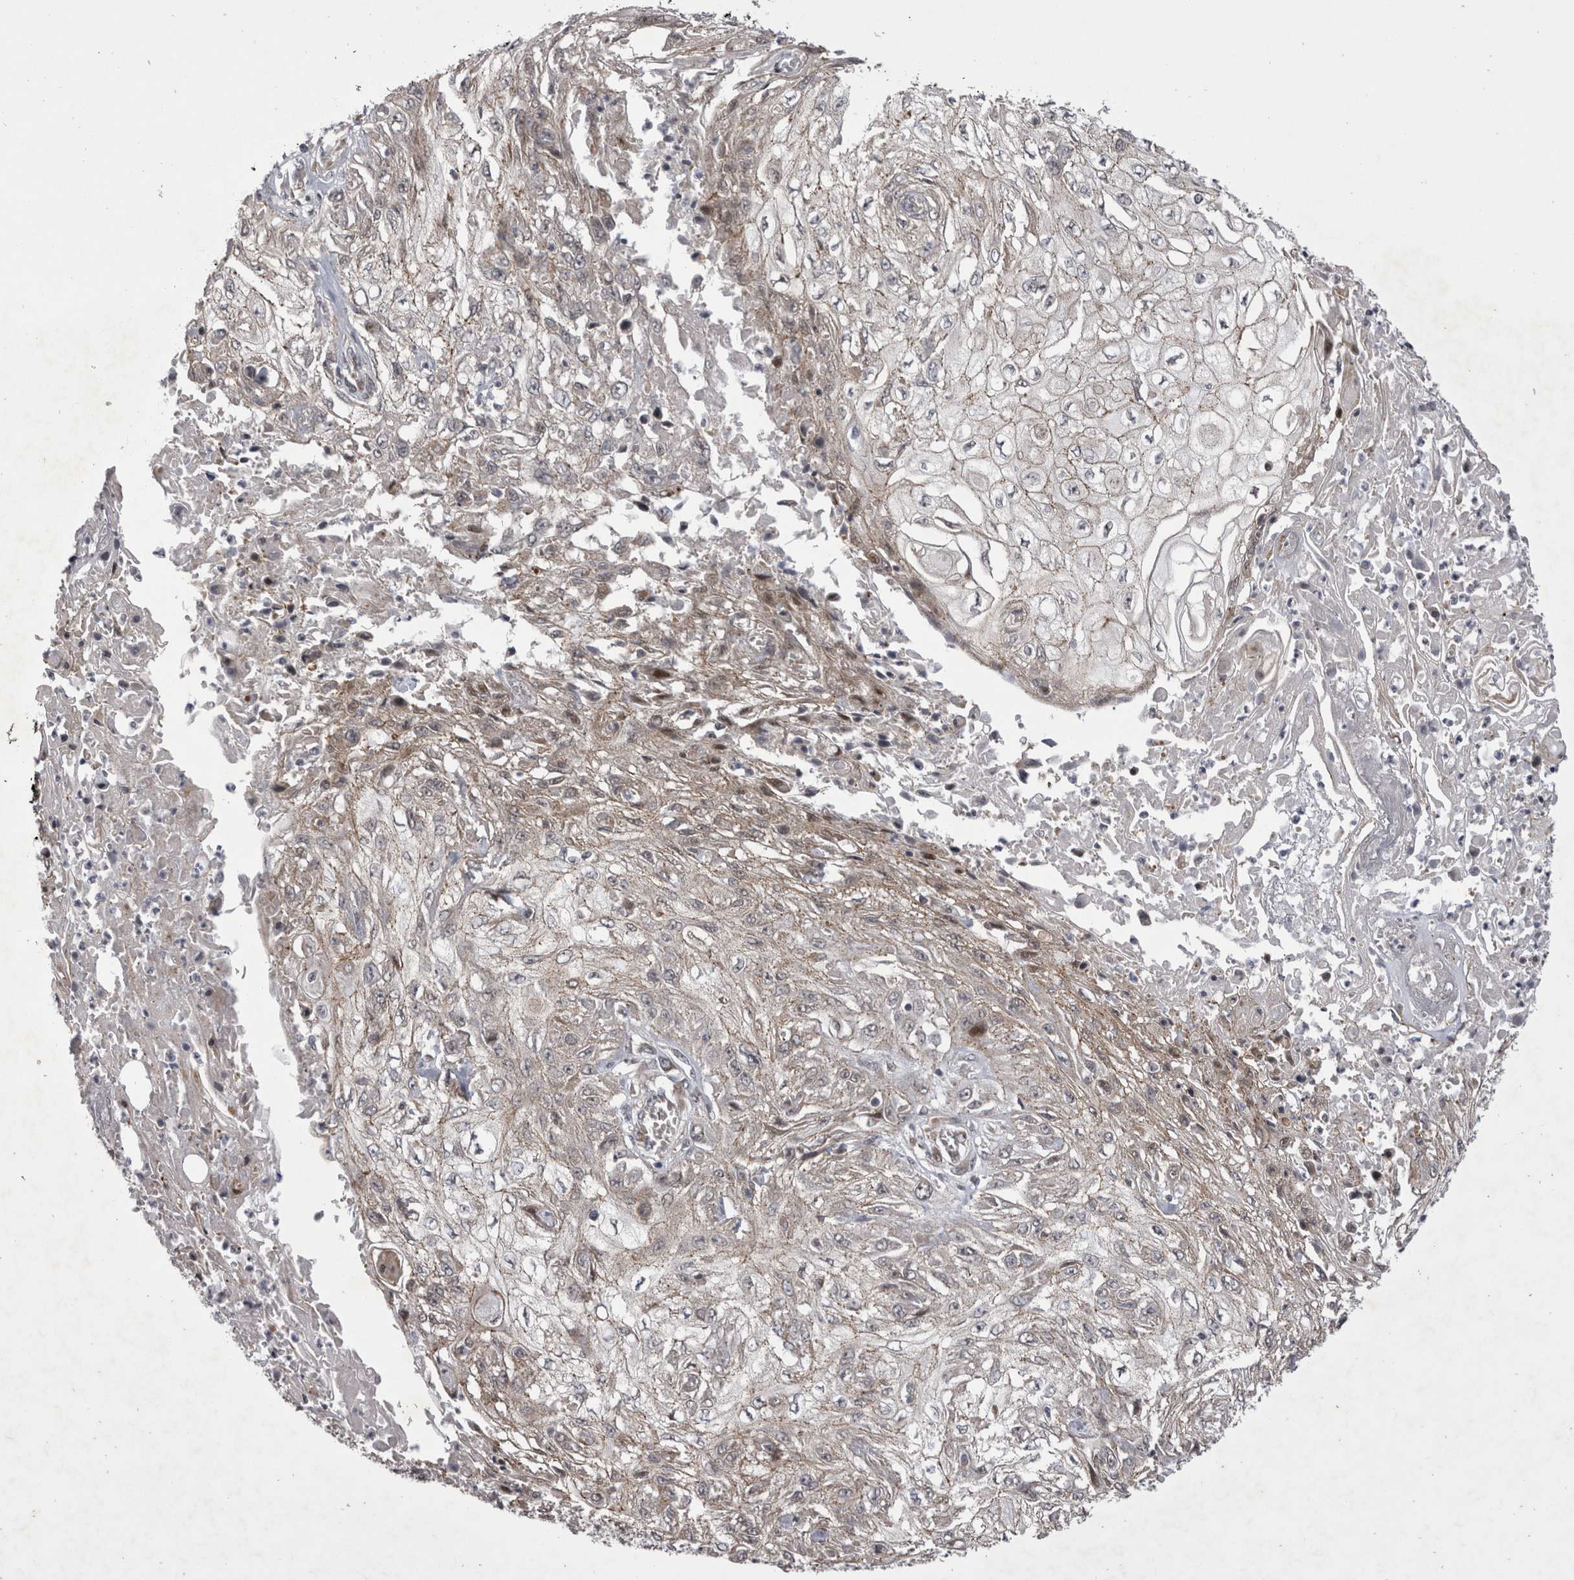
{"staining": {"intensity": "weak", "quantity": ">75%", "location": "cytoplasmic/membranous"}, "tissue": "skin cancer", "cell_type": "Tumor cells", "image_type": "cancer", "snomed": [{"axis": "morphology", "description": "Squamous cell carcinoma, NOS"}, {"axis": "morphology", "description": "Squamous cell carcinoma, metastatic, NOS"}, {"axis": "topography", "description": "Skin"}, {"axis": "topography", "description": "Lymph node"}], "caption": "This is an image of immunohistochemistry staining of skin cancer, which shows weak expression in the cytoplasmic/membranous of tumor cells.", "gene": "NENF", "patient": {"sex": "male", "age": 75}}